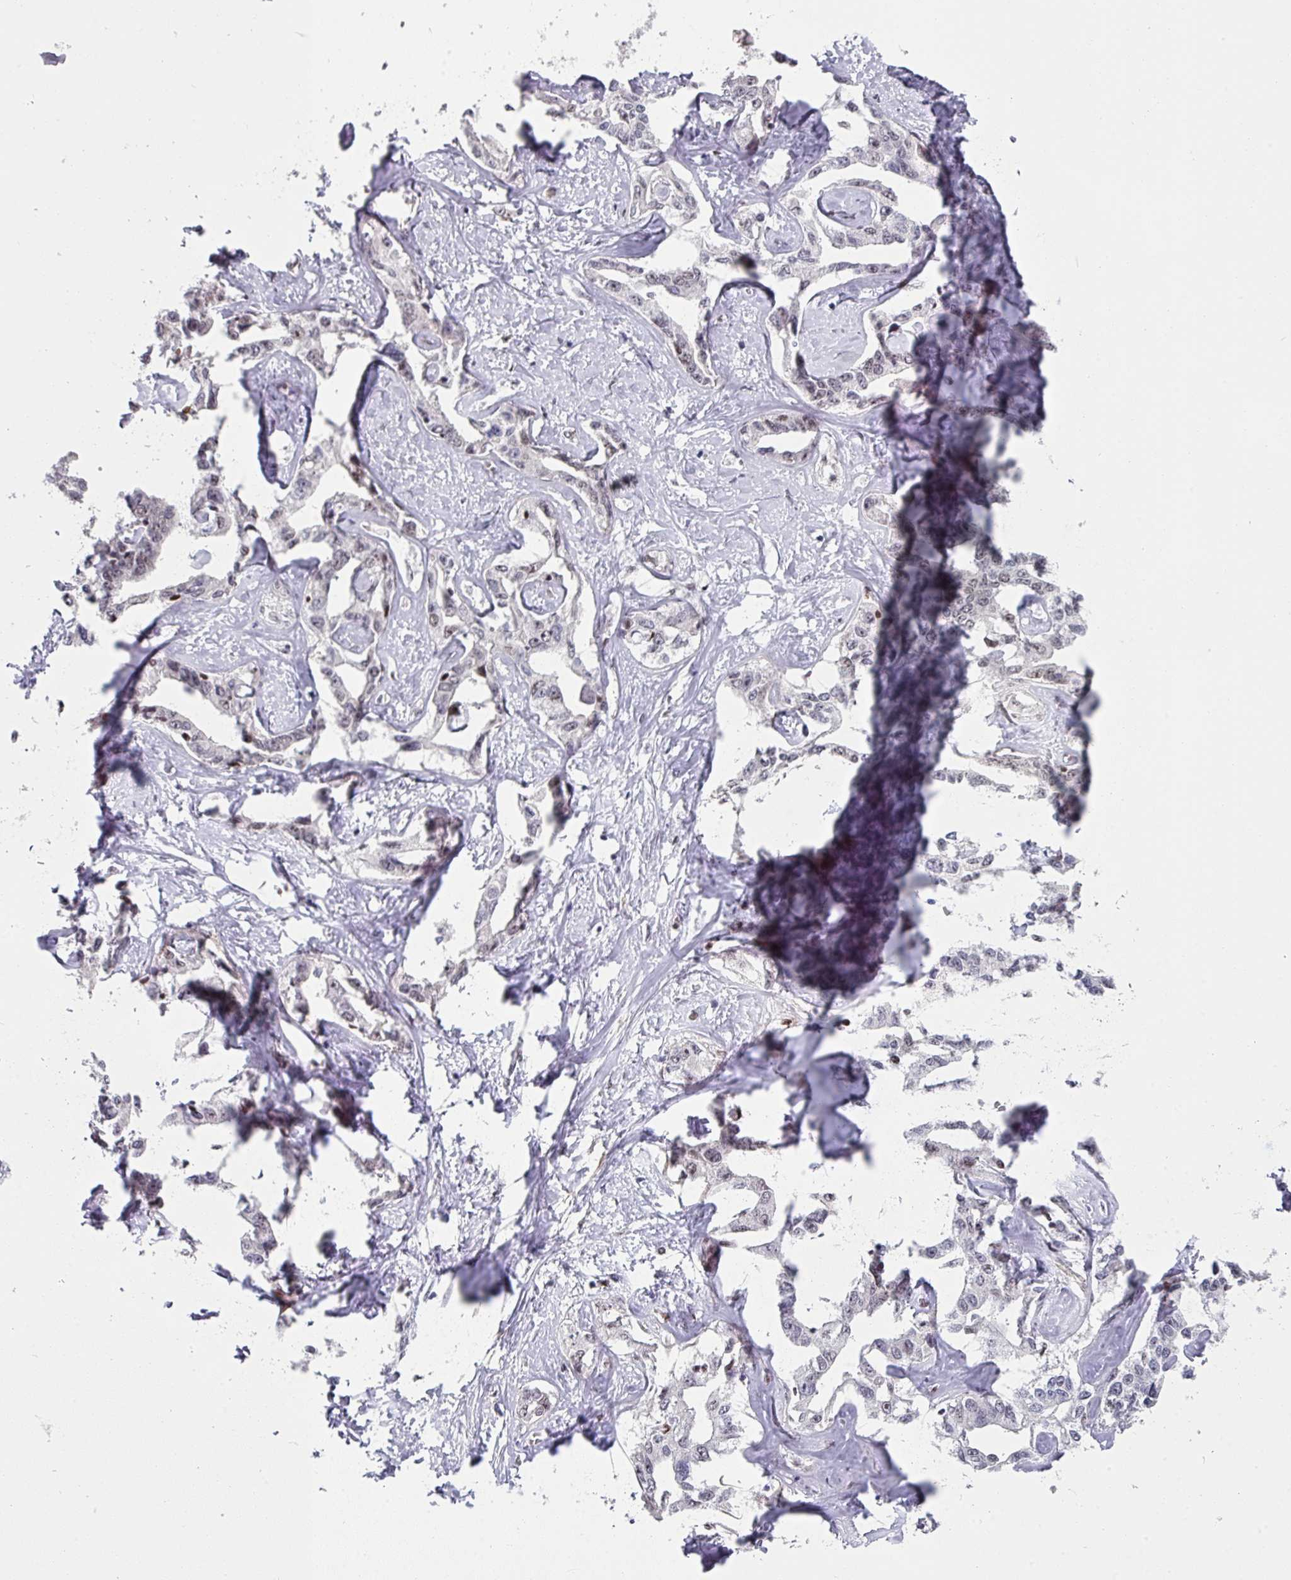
{"staining": {"intensity": "weak", "quantity": "<25%", "location": "nuclear"}, "tissue": "liver cancer", "cell_type": "Tumor cells", "image_type": "cancer", "snomed": [{"axis": "morphology", "description": "Cholangiocarcinoma"}, {"axis": "topography", "description": "Liver"}], "caption": "A histopathology image of liver cholangiocarcinoma stained for a protein reveals no brown staining in tumor cells.", "gene": "RAD50", "patient": {"sex": "male", "age": 59}}